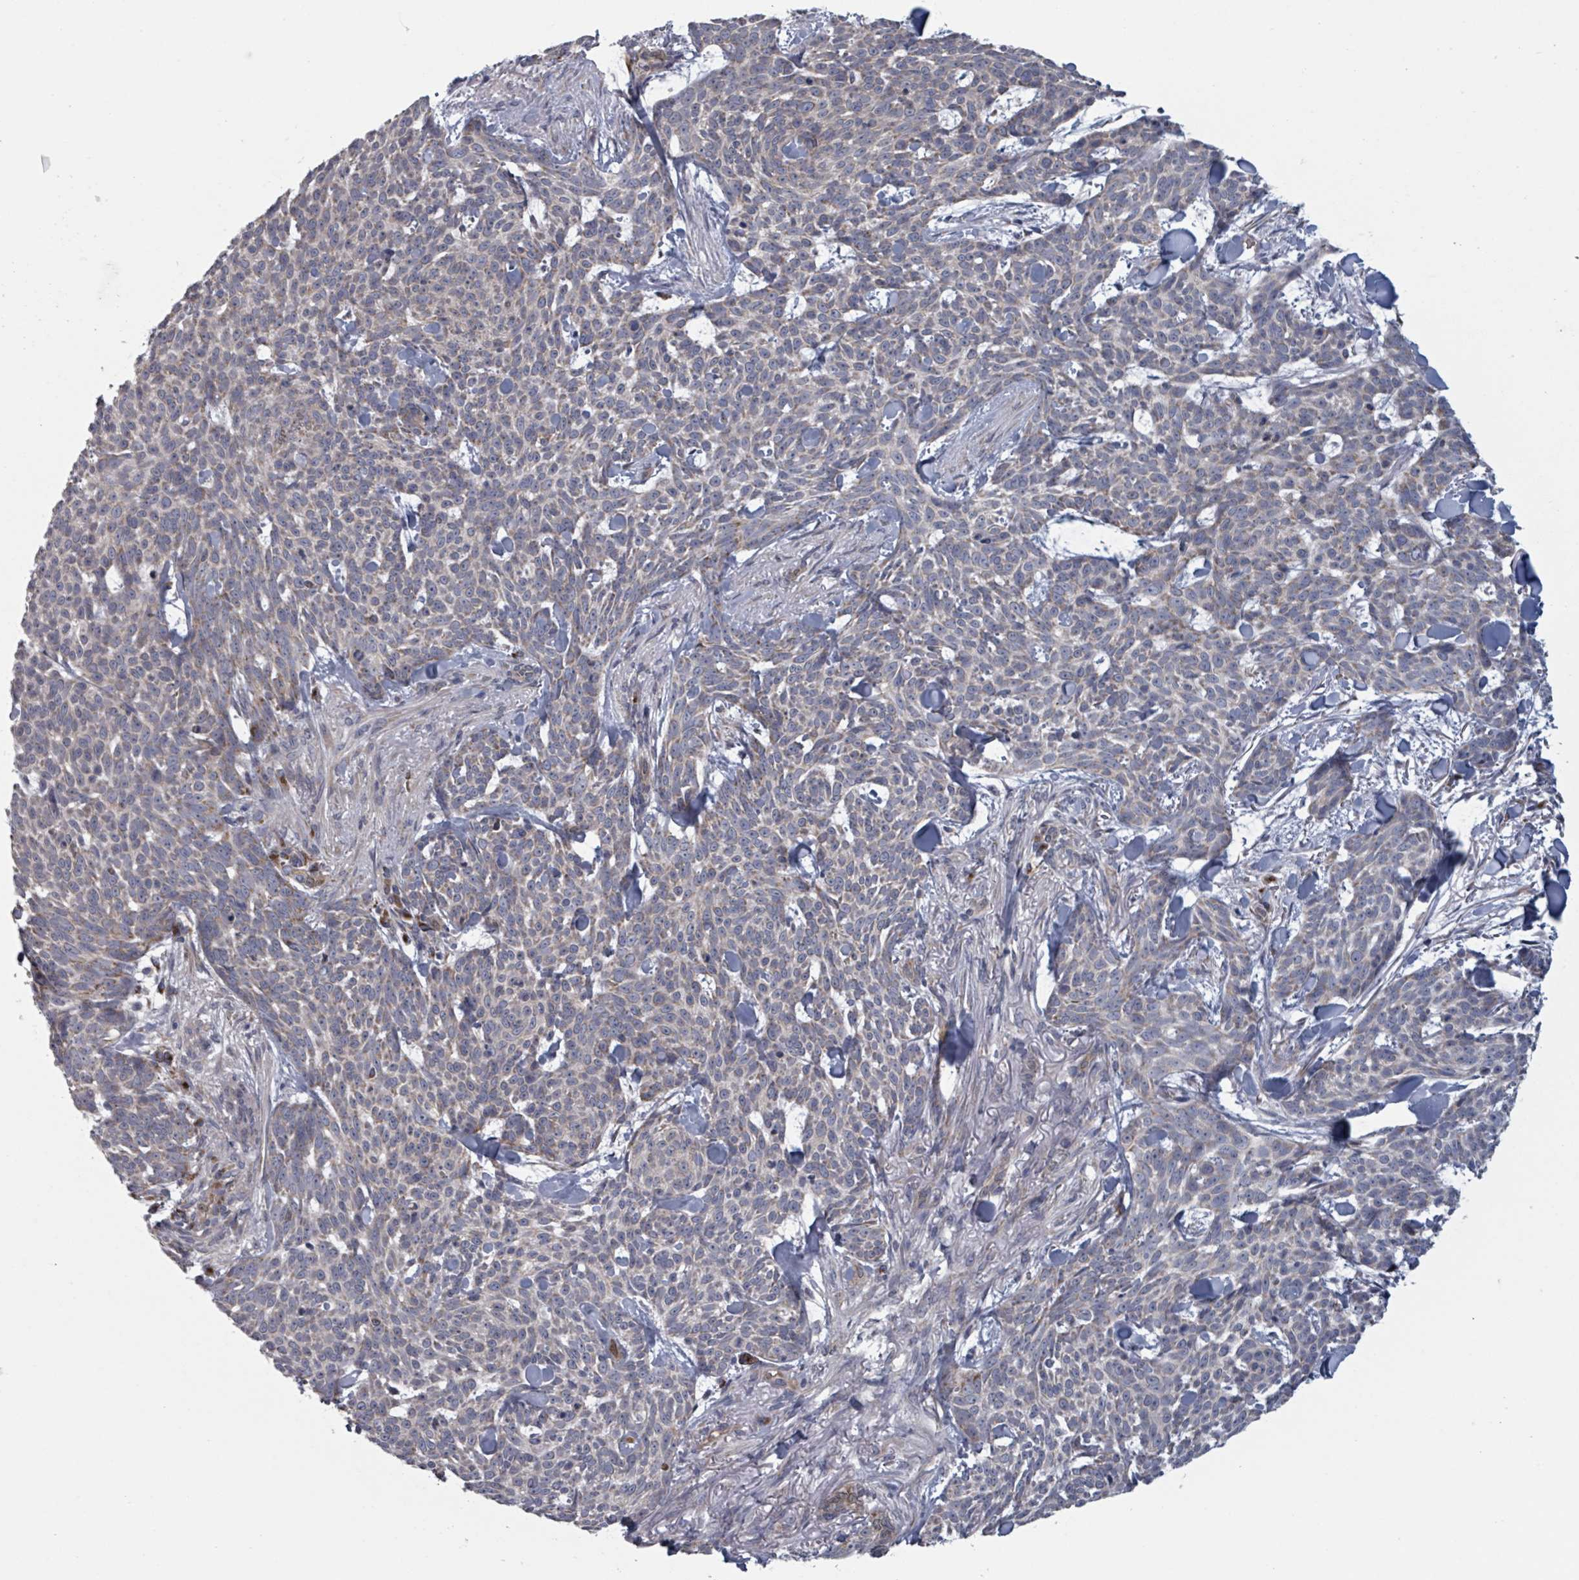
{"staining": {"intensity": "weak", "quantity": "<25%", "location": "cytoplasmic/membranous"}, "tissue": "skin cancer", "cell_type": "Tumor cells", "image_type": "cancer", "snomed": [{"axis": "morphology", "description": "Basal cell carcinoma"}, {"axis": "topography", "description": "Skin"}], "caption": "Immunohistochemistry image of neoplastic tissue: skin cancer stained with DAB exhibits no significant protein staining in tumor cells.", "gene": "FKBP1A", "patient": {"sex": "female", "age": 93}}